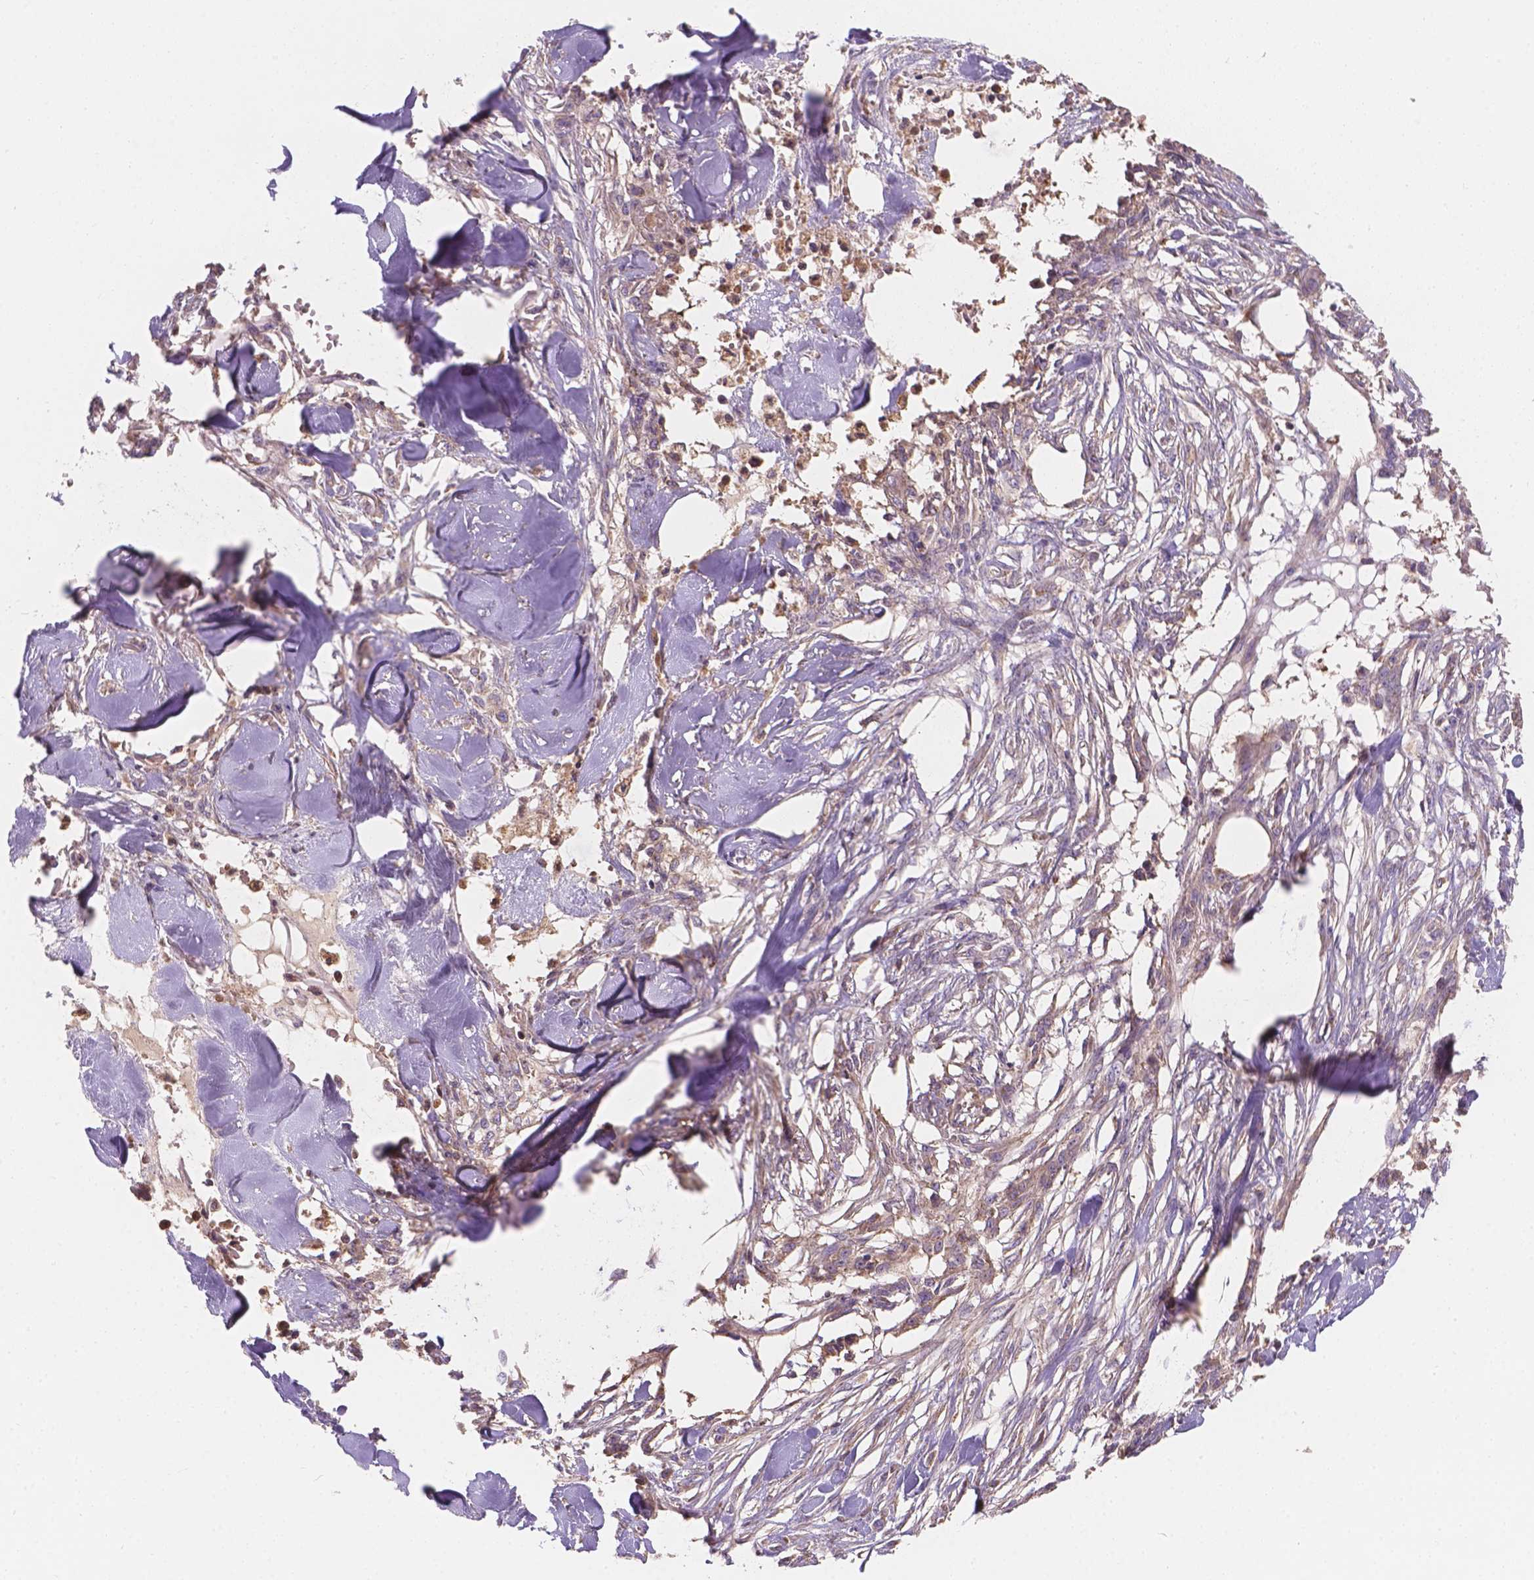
{"staining": {"intensity": "weak", "quantity": ">75%", "location": "cytoplasmic/membranous"}, "tissue": "skin cancer", "cell_type": "Tumor cells", "image_type": "cancer", "snomed": [{"axis": "morphology", "description": "Squamous cell carcinoma, NOS"}, {"axis": "topography", "description": "Skin"}], "caption": "Protein expression analysis of skin cancer displays weak cytoplasmic/membranous expression in approximately >75% of tumor cells. The staining was performed using DAB (3,3'-diaminobenzidine) to visualize the protein expression in brown, while the nuclei were stained in blue with hematoxylin (Magnification: 20x).", "gene": "CDK10", "patient": {"sex": "female", "age": 59}}